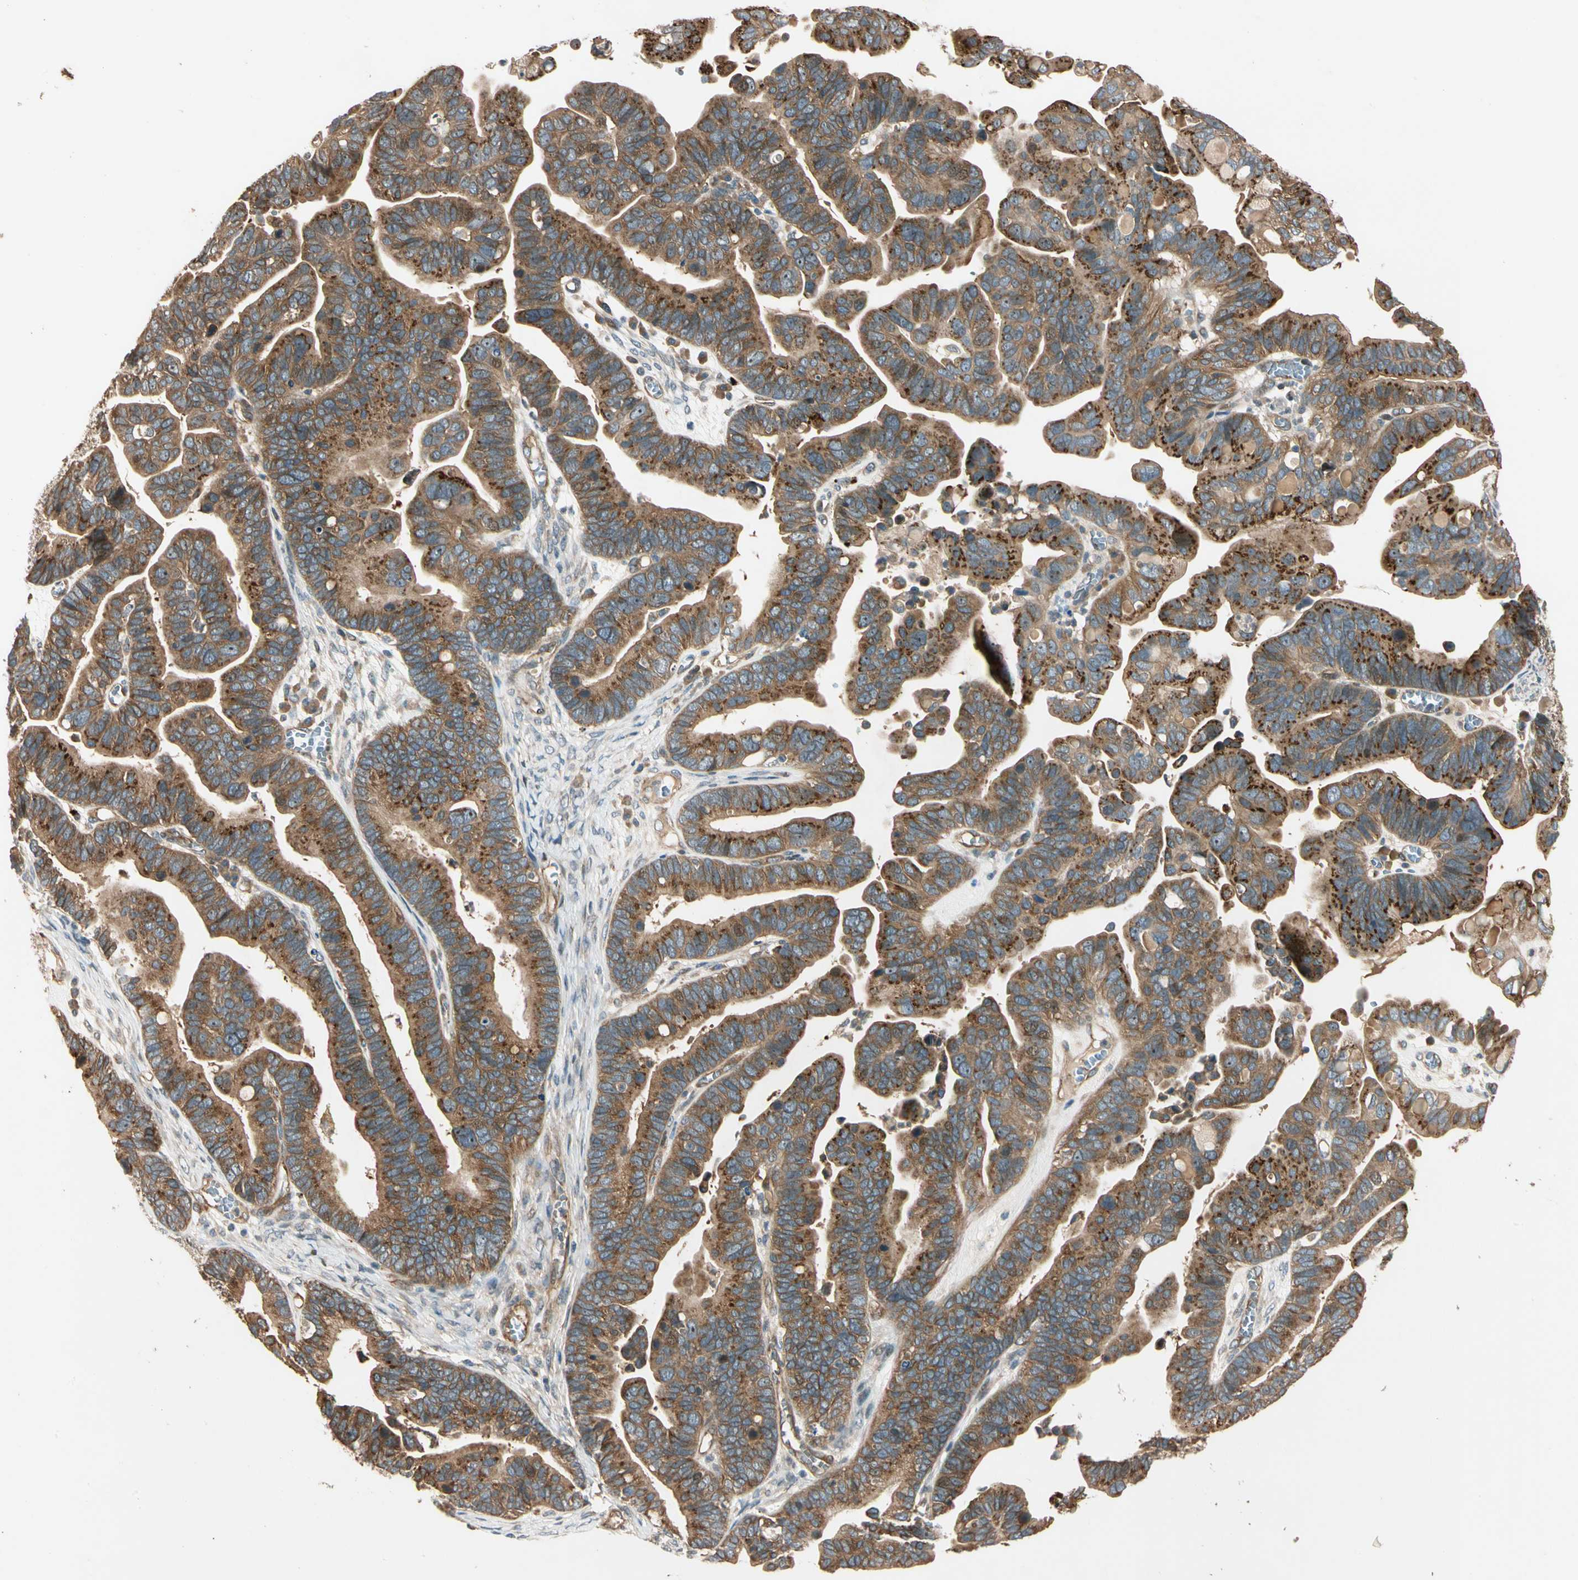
{"staining": {"intensity": "moderate", "quantity": "25%-75%", "location": "cytoplasmic/membranous"}, "tissue": "ovarian cancer", "cell_type": "Tumor cells", "image_type": "cancer", "snomed": [{"axis": "morphology", "description": "Cystadenocarcinoma, serous, NOS"}, {"axis": "topography", "description": "Ovary"}], "caption": "Moderate cytoplasmic/membranous staining is appreciated in approximately 25%-75% of tumor cells in ovarian cancer.", "gene": "ROCK2", "patient": {"sex": "female", "age": 56}}